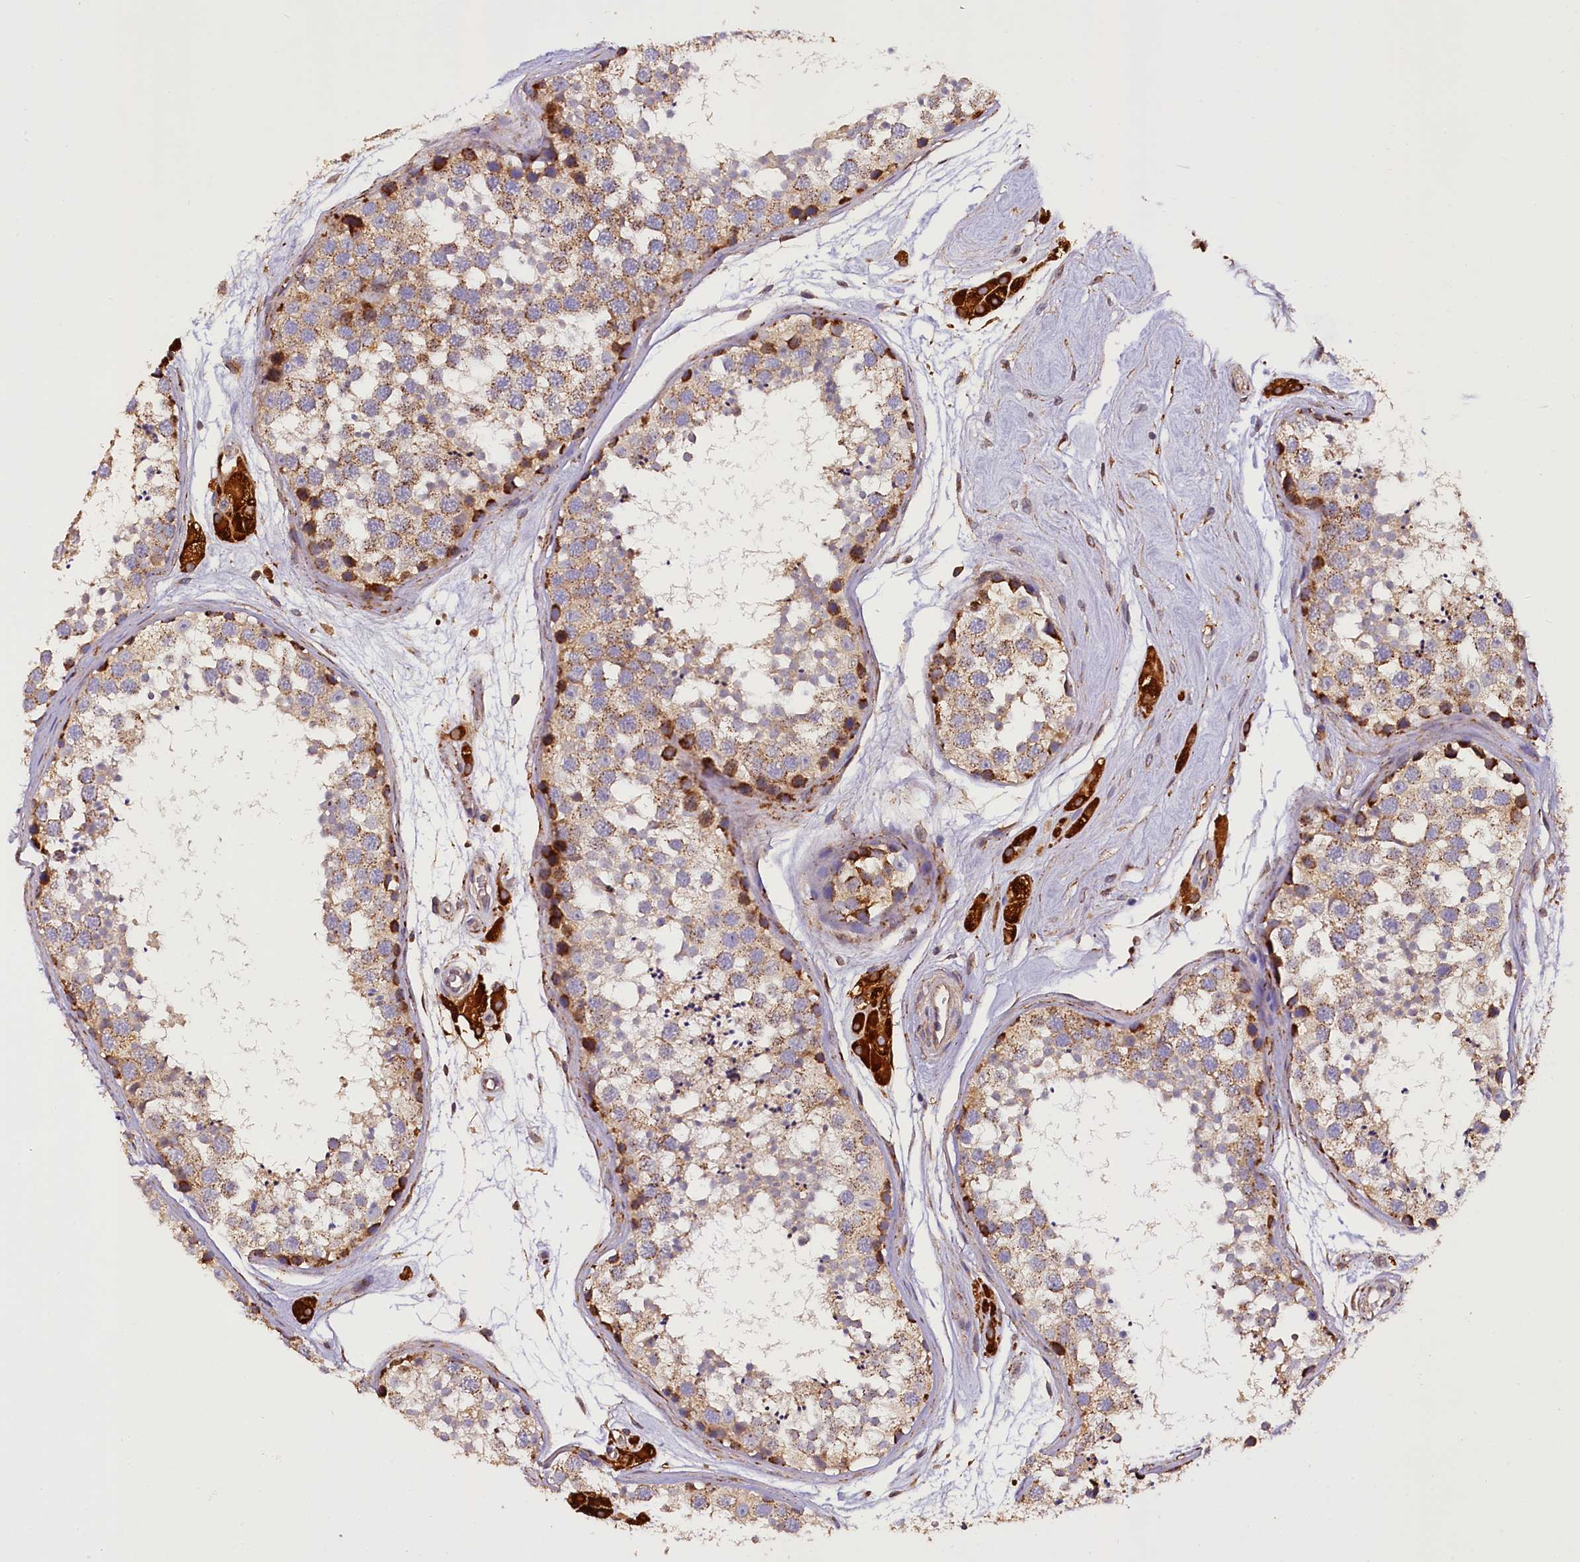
{"staining": {"intensity": "moderate", "quantity": "25%-75%", "location": "cytoplasmic/membranous"}, "tissue": "testis", "cell_type": "Cells in seminiferous ducts", "image_type": "normal", "snomed": [{"axis": "morphology", "description": "Normal tissue, NOS"}, {"axis": "topography", "description": "Testis"}], "caption": "Immunohistochemistry (IHC) staining of benign testis, which shows medium levels of moderate cytoplasmic/membranous positivity in approximately 25%-75% of cells in seminiferous ducts indicating moderate cytoplasmic/membranous protein staining. The staining was performed using DAB (brown) for protein detection and nuclei were counterstained in hematoxylin (blue).", "gene": "SUPV3L1", "patient": {"sex": "male", "age": 56}}